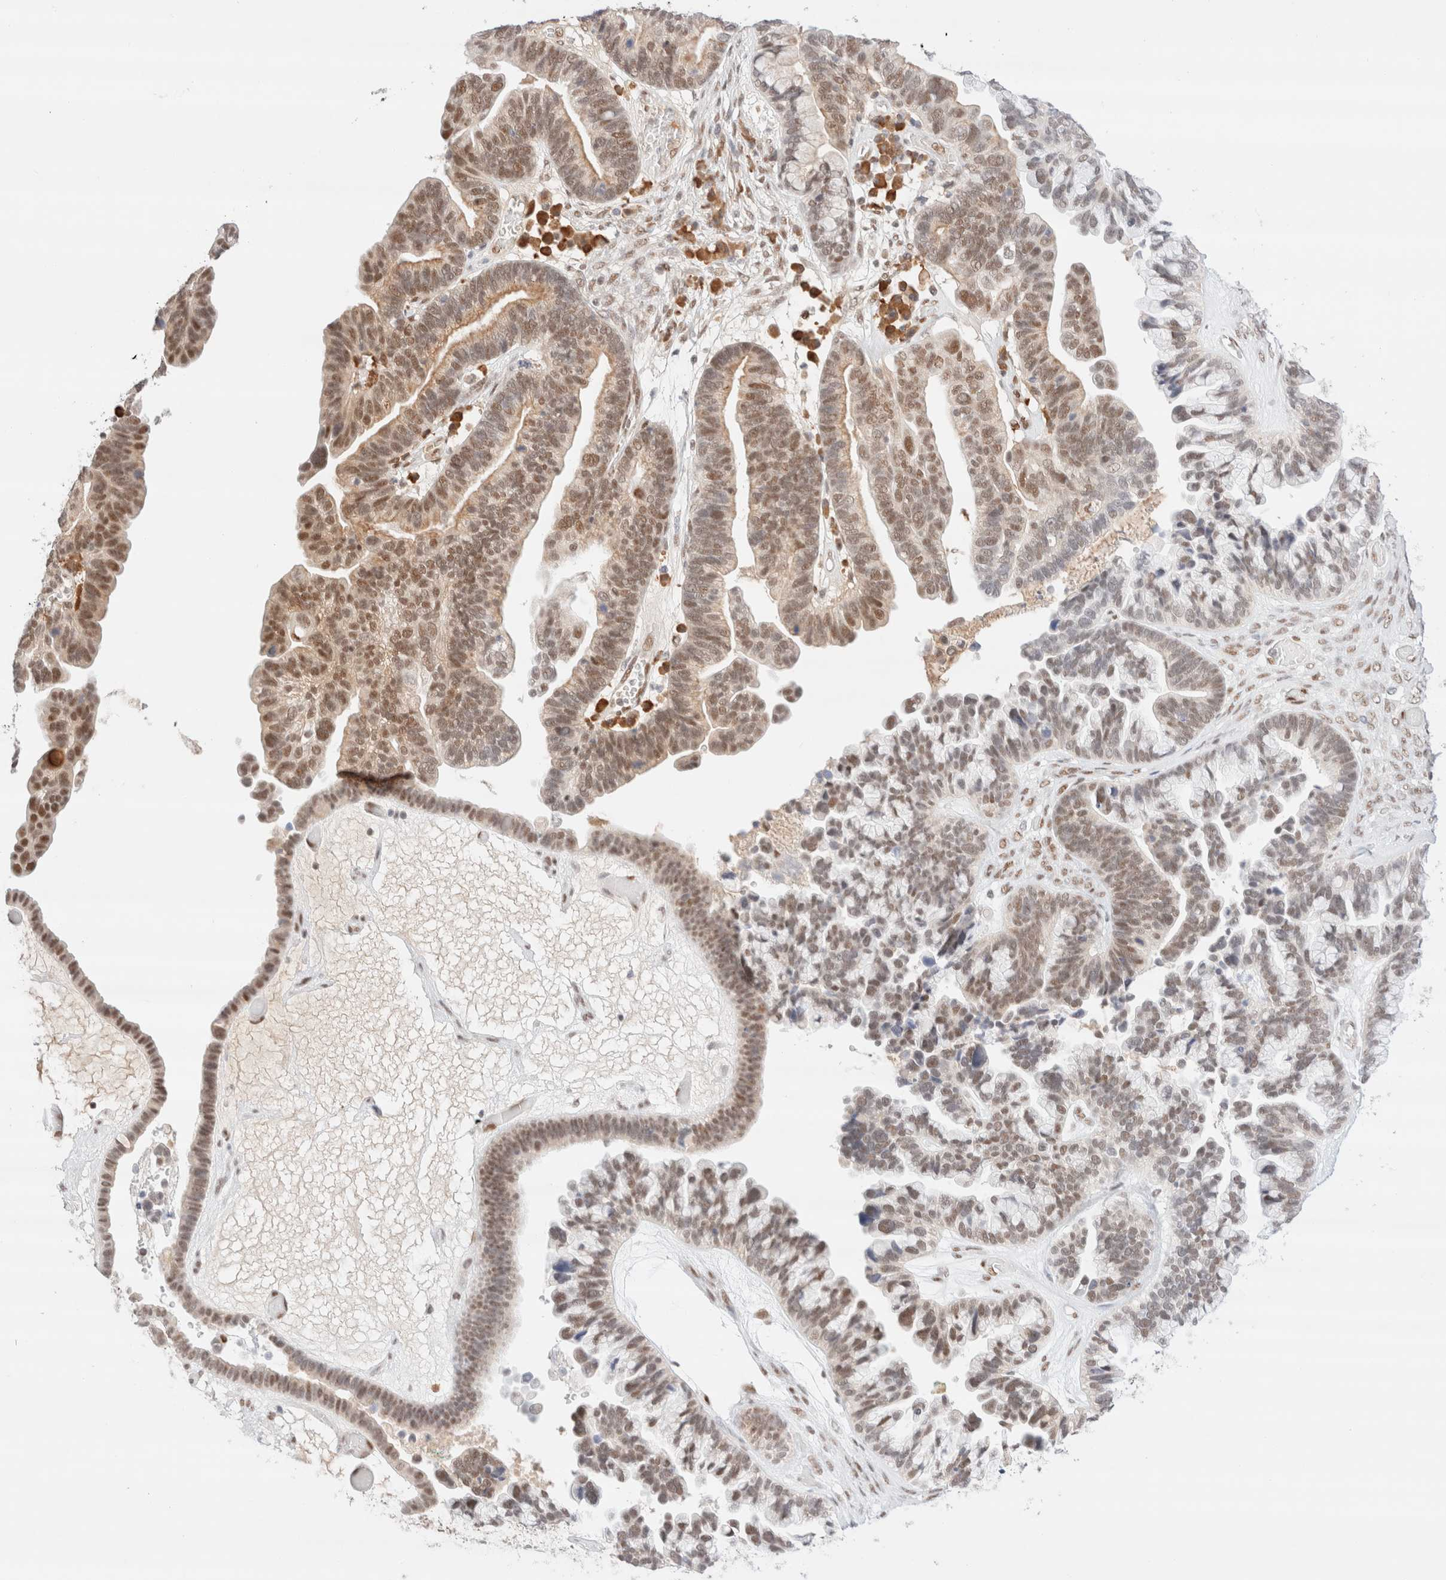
{"staining": {"intensity": "moderate", "quantity": ">75%", "location": "nuclear"}, "tissue": "ovarian cancer", "cell_type": "Tumor cells", "image_type": "cancer", "snomed": [{"axis": "morphology", "description": "Cystadenocarcinoma, serous, NOS"}, {"axis": "topography", "description": "Ovary"}], "caption": "High-power microscopy captured an IHC photomicrograph of ovarian cancer, revealing moderate nuclear expression in about >75% of tumor cells. (IHC, brightfield microscopy, high magnification).", "gene": "CIC", "patient": {"sex": "female", "age": 56}}